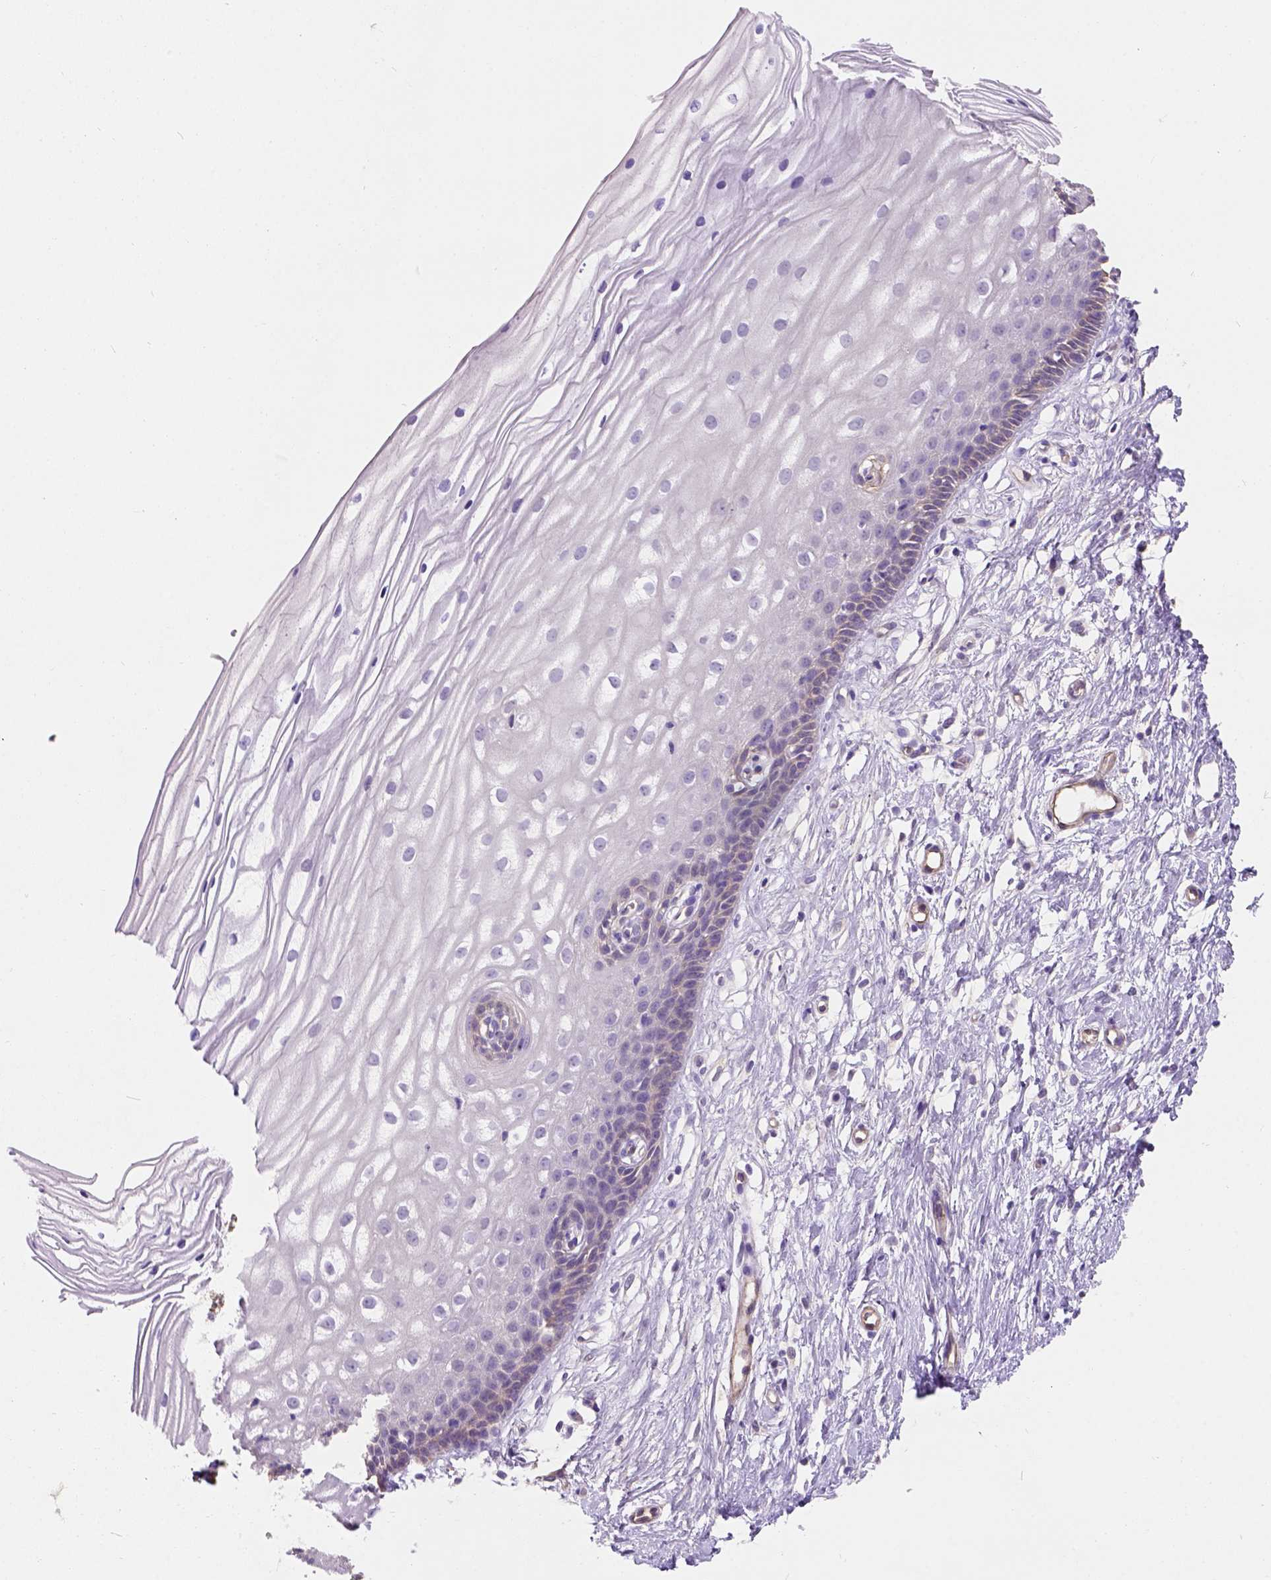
{"staining": {"intensity": "weak", "quantity": ">75%", "location": "cytoplasmic/membranous"}, "tissue": "cervix", "cell_type": "Glandular cells", "image_type": "normal", "snomed": [{"axis": "morphology", "description": "Normal tissue, NOS"}, {"axis": "topography", "description": "Cervix"}], "caption": "A photomicrograph showing weak cytoplasmic/membranous expression in about >75% of glandular cells in normal cervix, as visualized by brown immunohistochemical staining.", "gene": "PHF7", "patient": {"sex": "female", "age": 40}}